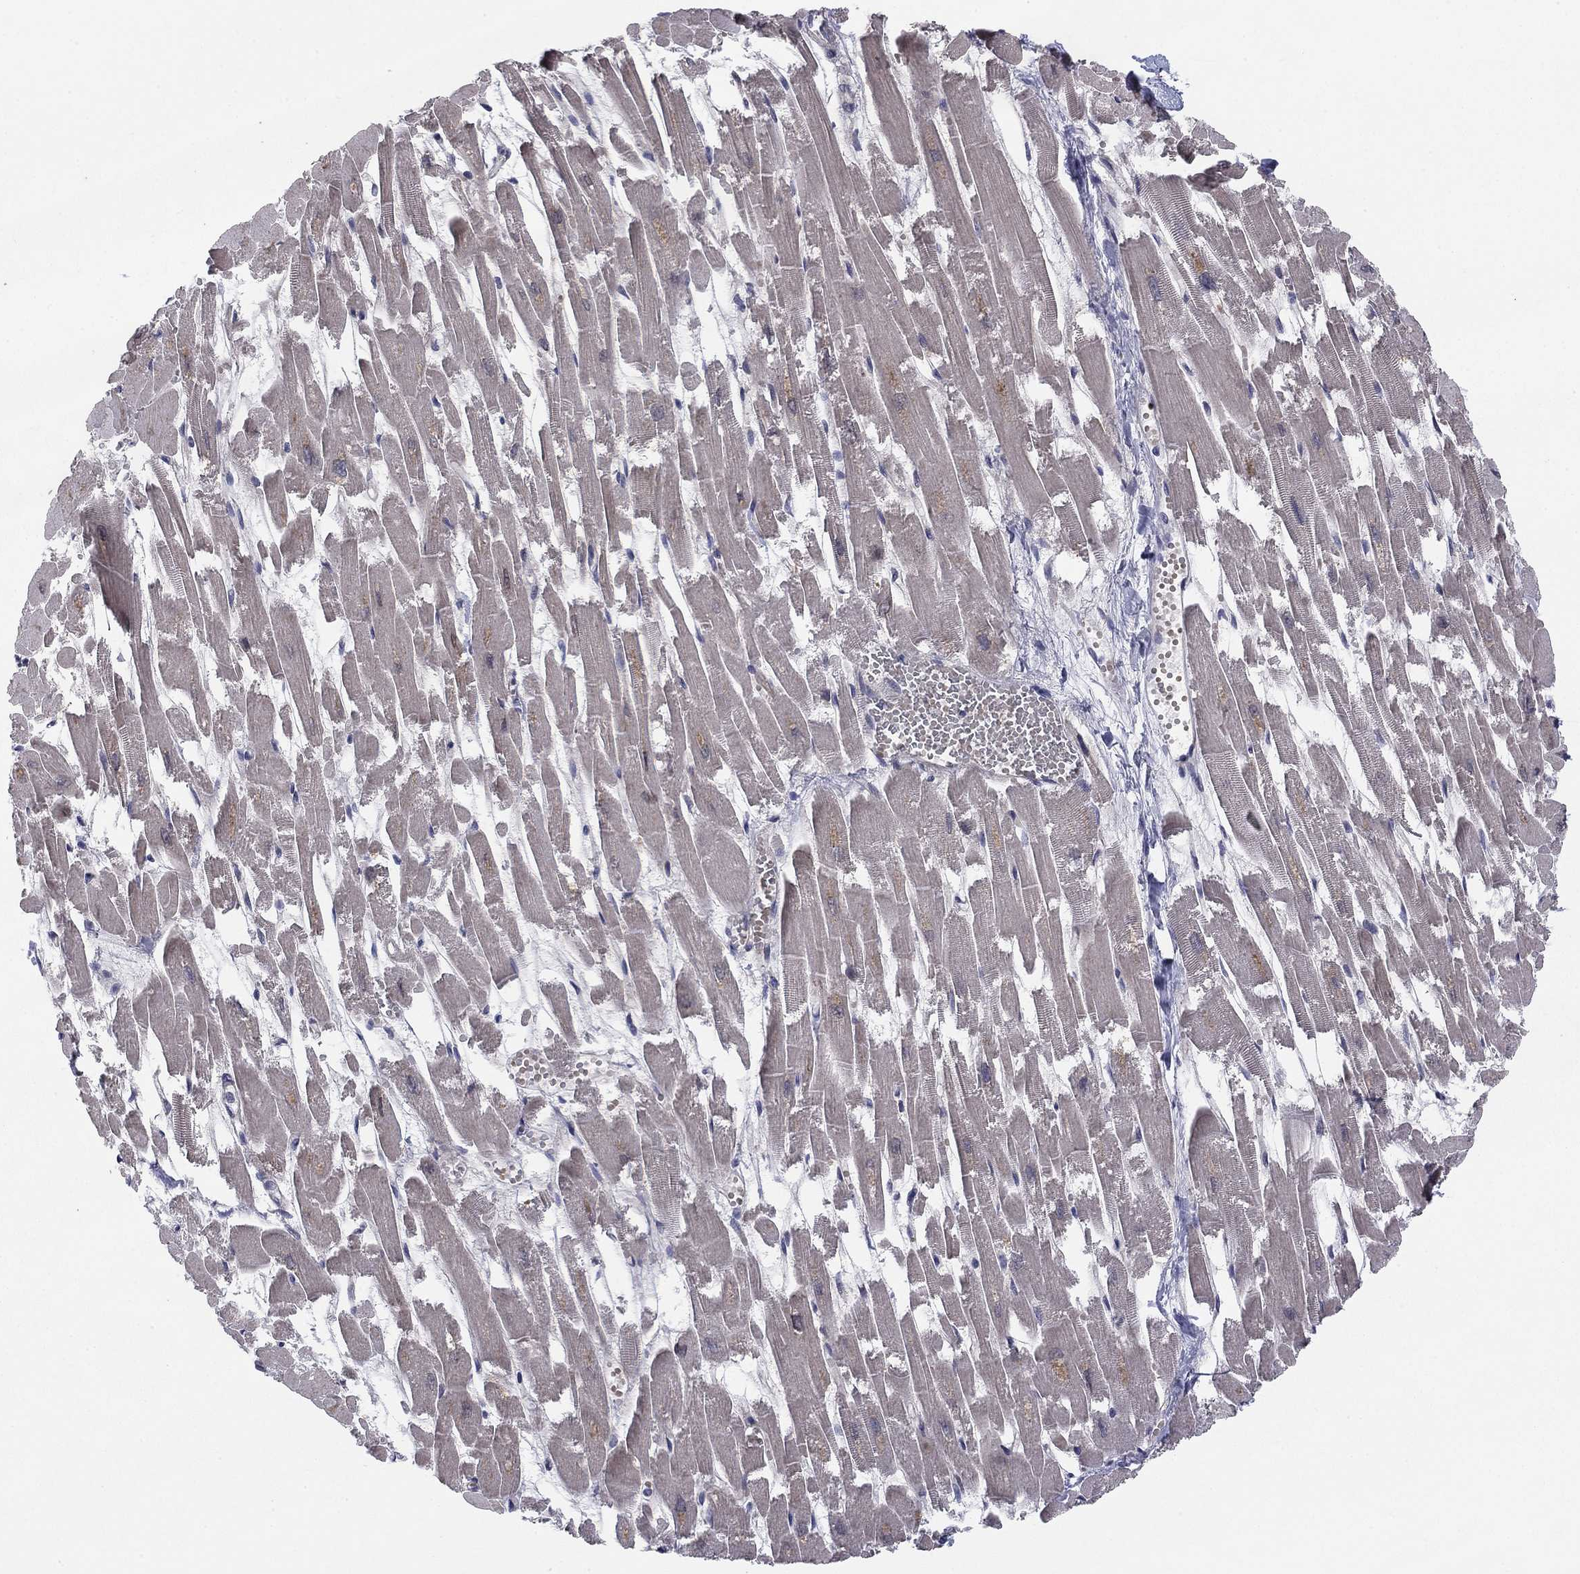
{"staining": {"intensity": "negative", "quantity": "none", "location": "none"}, "tissue": "heart muscle", "cell_type": "Cardiomyocytes", "image_type": "normal", "snomed": [{"axis": "morphology", "description": "Normal tissue, NOS"}, {"axis": "topography", "description": "Heart"}], "caption": "An immunohistochemistry (IHC) image of normal heart muscle is shown. There is no staining in cardiomyocytes of heart muscle. The staining is performed using DAB (3,3'-diaminobenzidine) brown chromogen with nuclei counter-stained in using hematoxylin.", "gene": "BCL11A", "patient": {"sex": "female", "age": 52}}